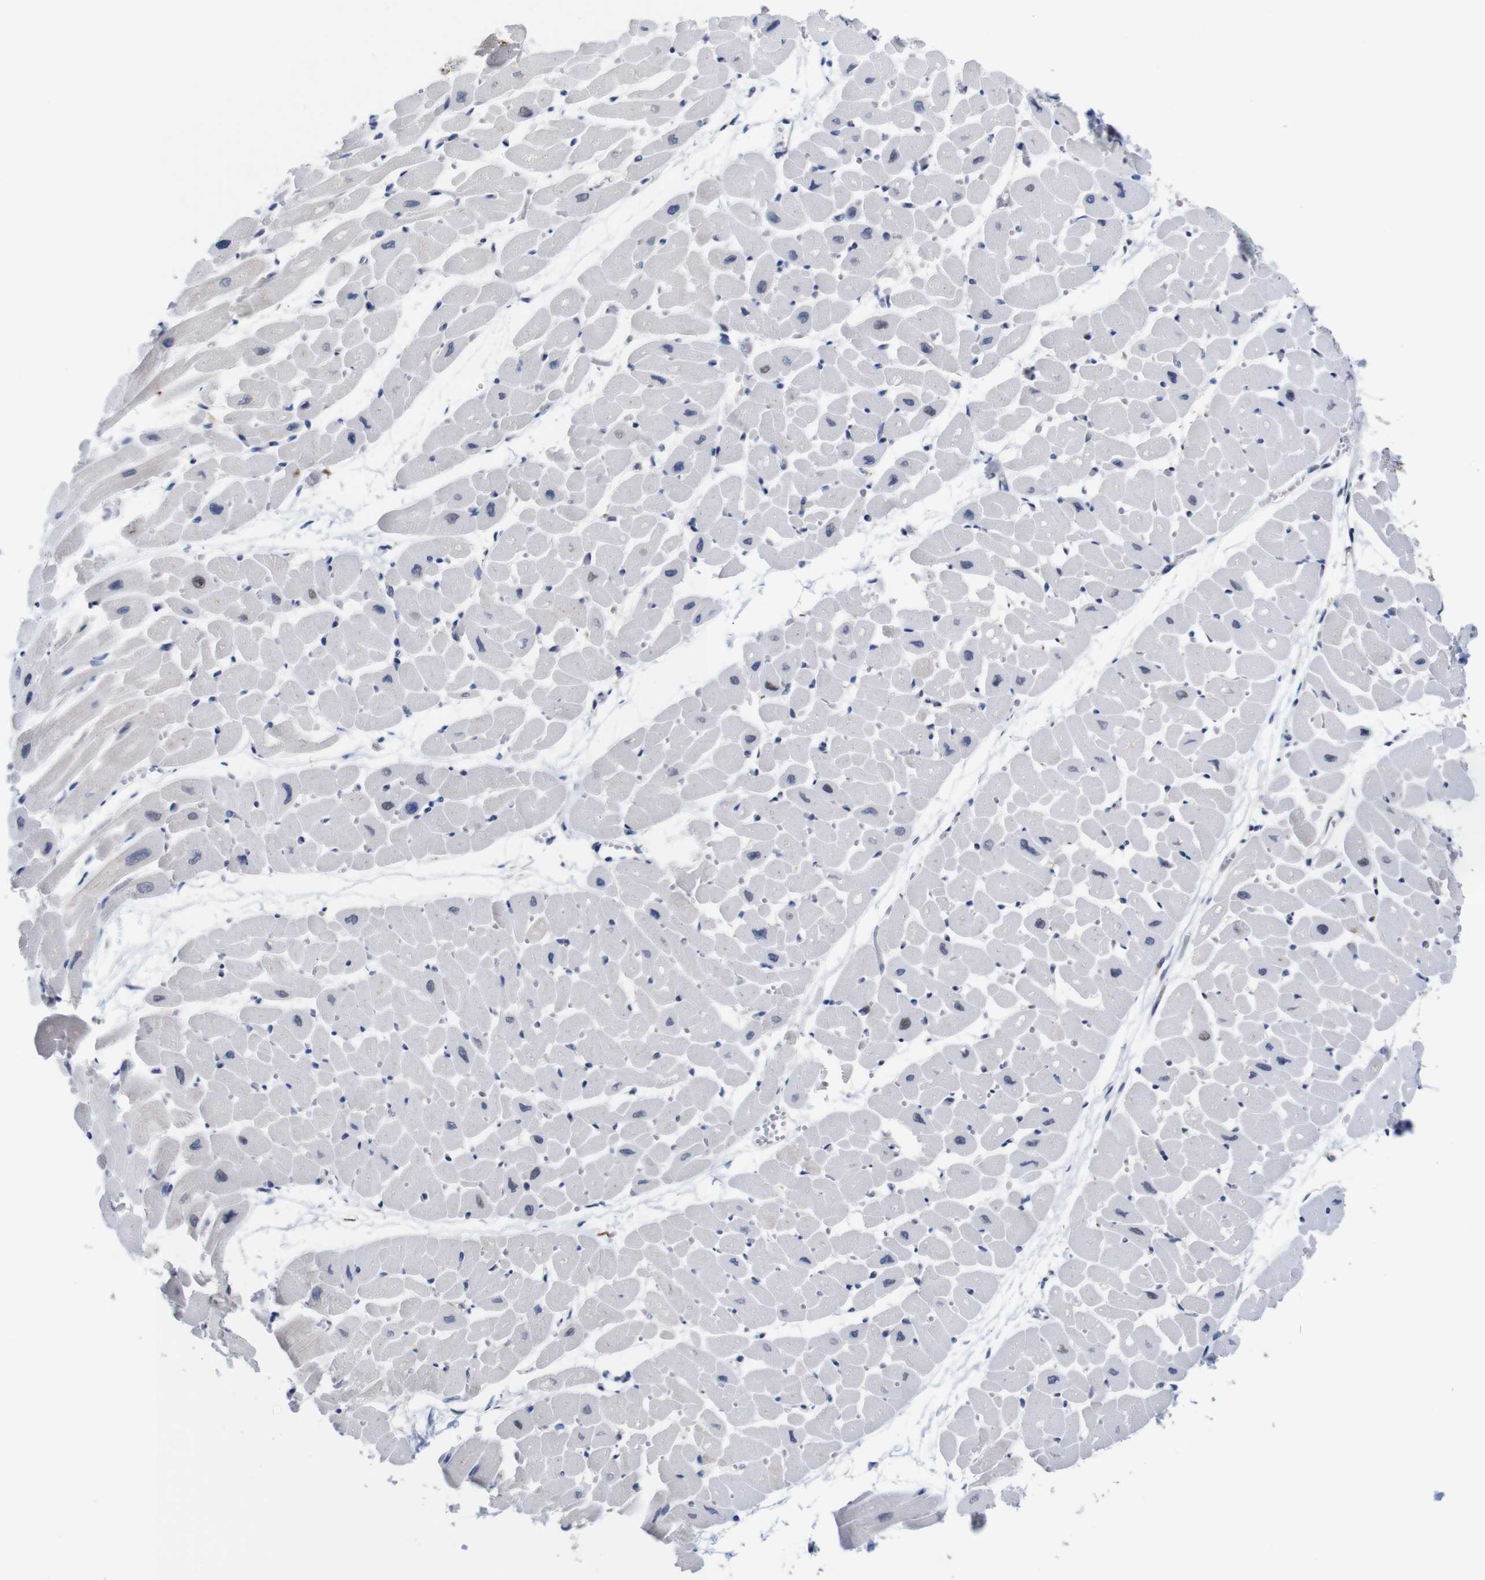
{"staining": {"intensity": "negative", "quantity": "none", "location": "none"}, "tissue": "heart muscle", "cell_type": "Cardiomyocytes", "image_type": "normal", "snomed": [{"axis": "morphology", "description": "Normal tissue, NOS"}, {"axis": "topography", "description": "Heart"}], "caption": "Immunohistochemistry (IHC) image of benign human heart muscle stained for a protein (brown), which shows no expression in cardiomyocytes.", "gene": "FURIN", "patient": {"sex": "male", "age": 45}}